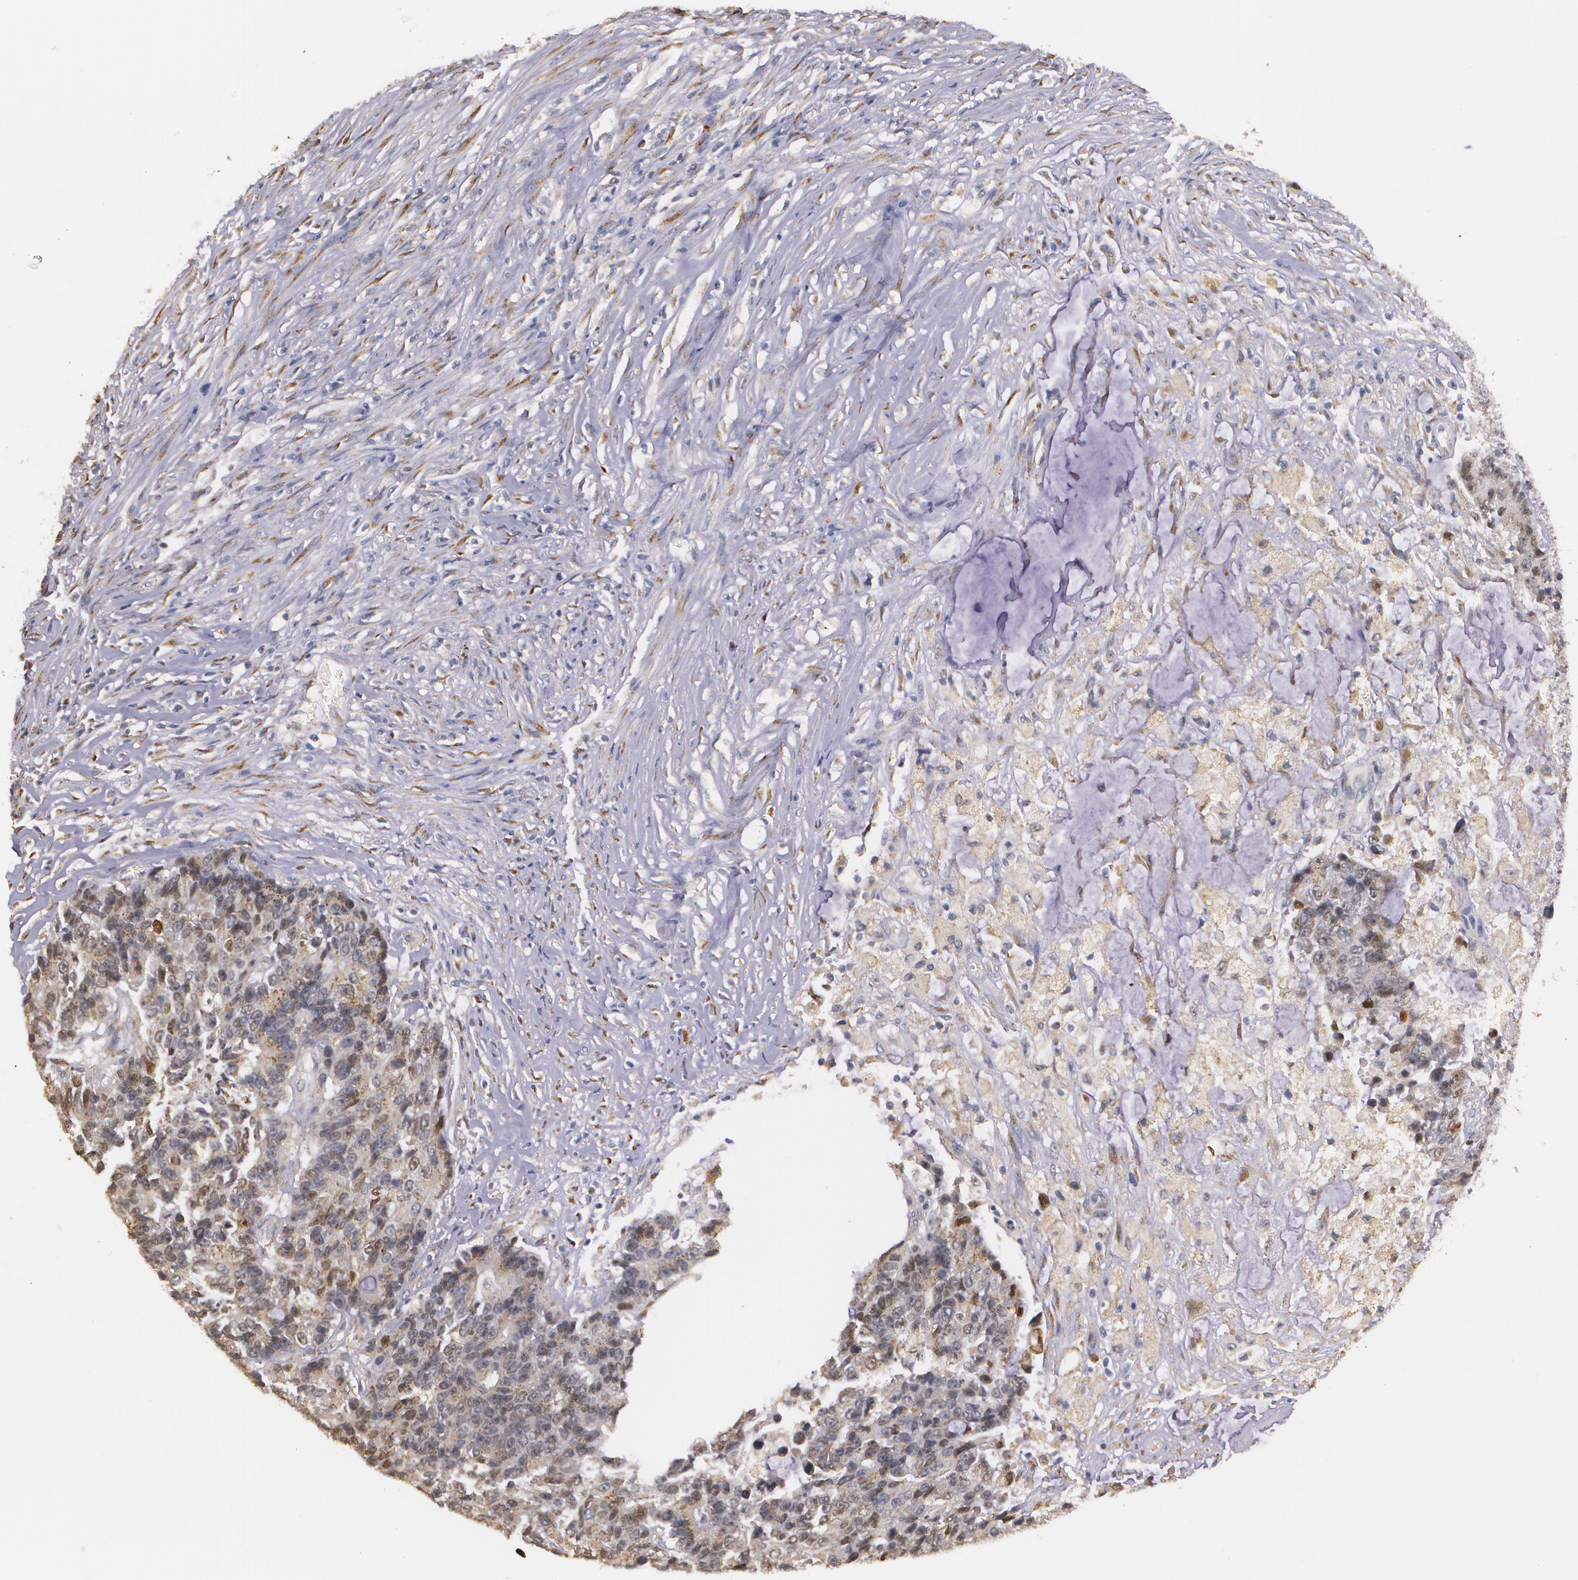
{"staining": {"intensity": "moderate", "quantity": ">75%", "location": "cytoplasmic/membranous"}, "tissue": "colorectal cancer", "cell_type": "Tumor cells", "image_type": "cancer", "snomed": [{"axis": "morphology", "description": "Adenocarcinoma, NOS"}, {"axis": "topography", "description": "Colon"}], "caption": "Protein analysis of colorectal cancer tissue reveals moderate cytoplasmic/membranous staining in about >75% of tumor cells.", "gene": "ATF3", "patient": {"sex": "female", "age": 86}}